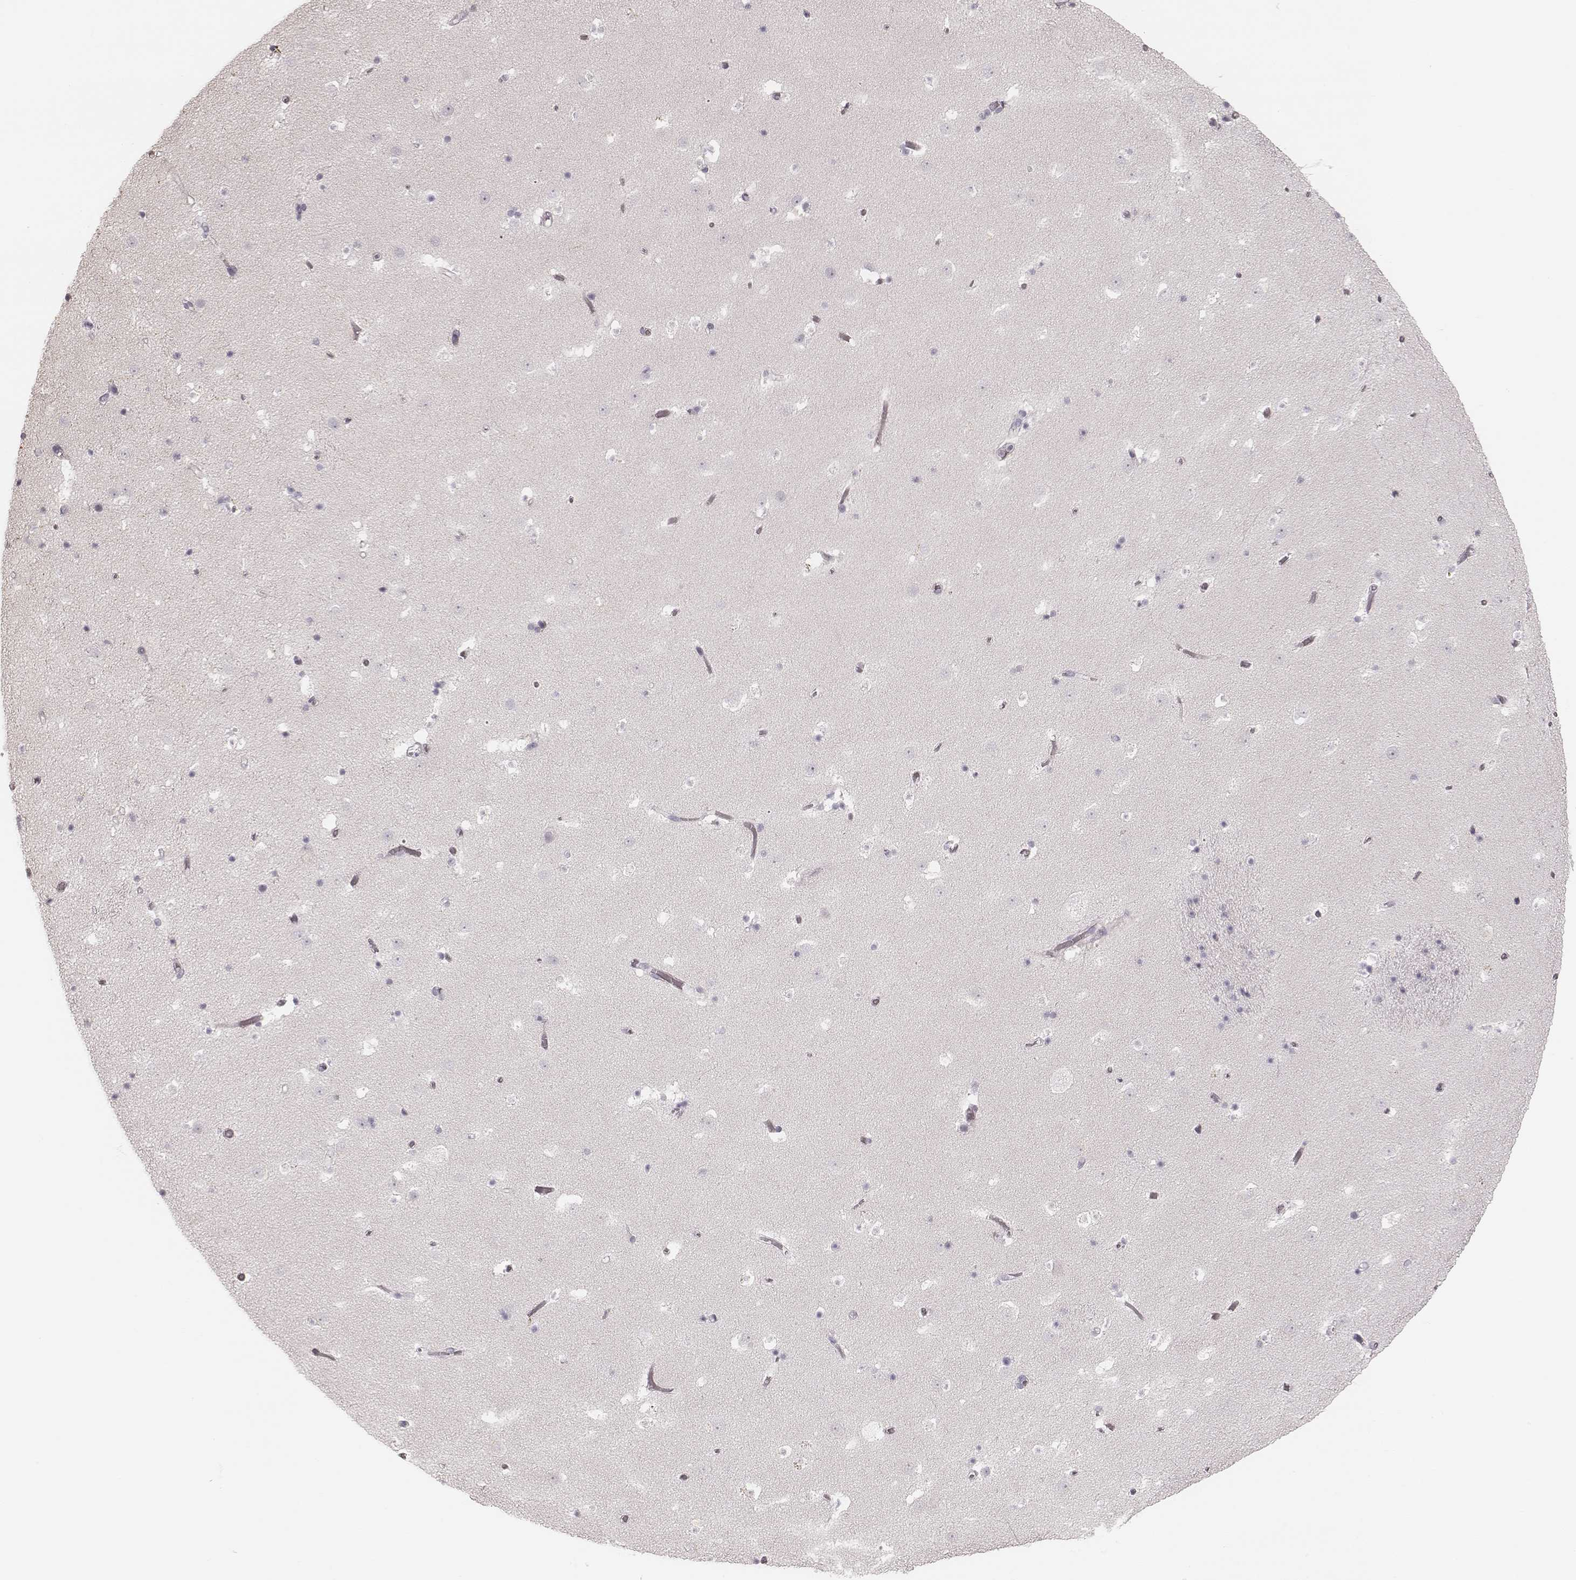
{"staining": {"intensity": "negative", "quantity": "none", "location": "none"}, "tissue": "caudate", "cell_type": "Glial cells", "image_type": "normal", "snomed": [{"axis": "morphology", "description": "Normal tissue, NOS"}, {"axis": "topography", "description": "Lateral ventricle wall"}], "caption": "IHC histopathology image of benign human caudate stained for a protein (brown), which reveals no positivity in glial cells.", "gene": "SPATA24", "patient": {"sex": "female", "age": 42}}